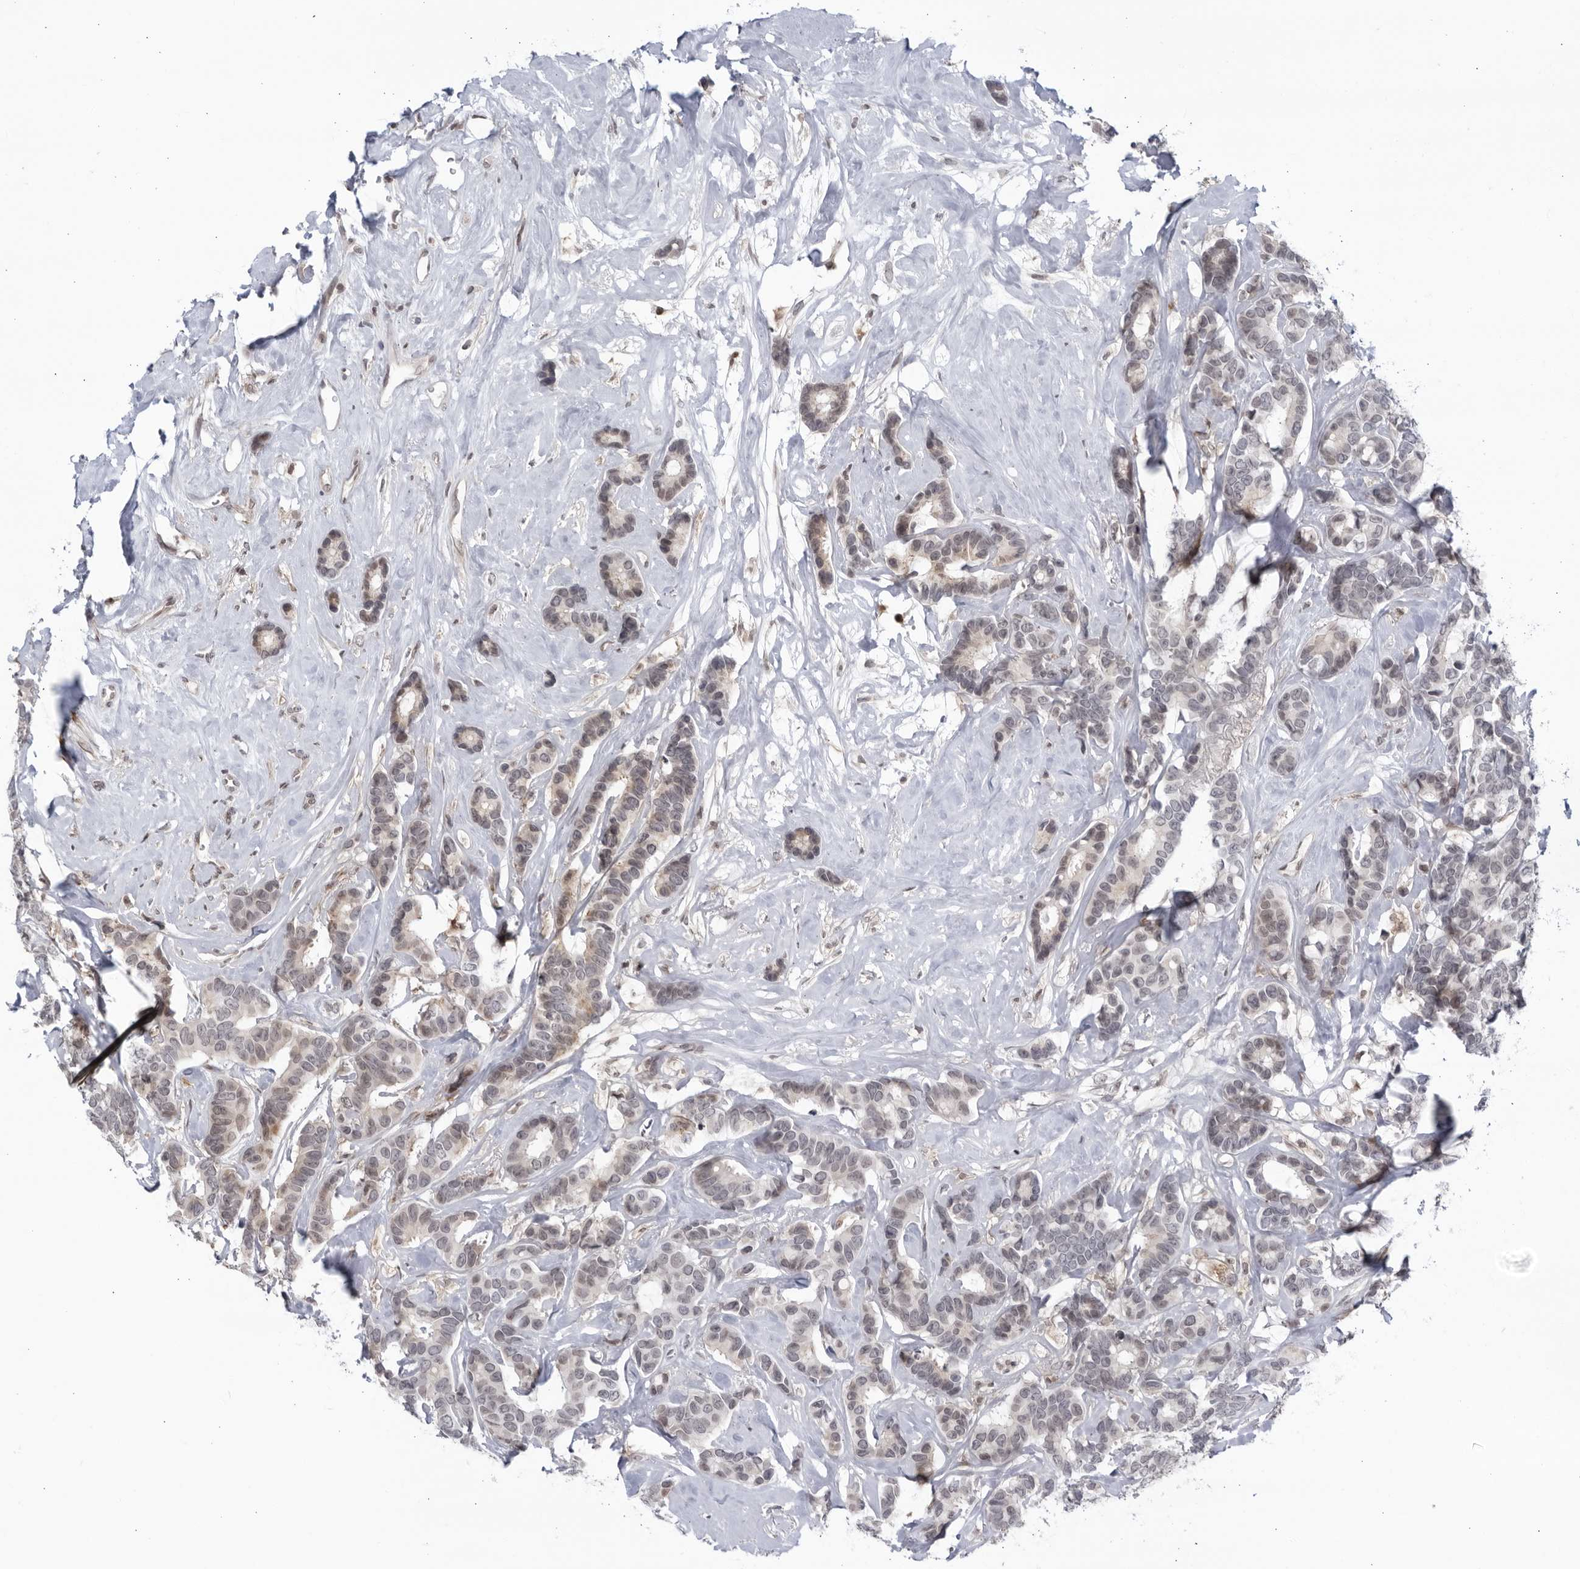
{"staining": {"intensity": "weak", "quantity": "<25%", "location": "cytoplasmic/membranous"}, "tissue": "breast cancer", "cell_type": "Tumor cells", "image_type": "cancer", "snomed": [{"axis": "morphology", "description": "Duct carcinoma"}, {"axis": "topography", "description": "Breast"}], "caption": "DAB (3,3'-diaminobenzidine) immunohistochemical staining of human breast cancer exhibits no significant expression in tumor cells.", "gene": "DTL", "patient": {"sex": "female", "age": 87}}